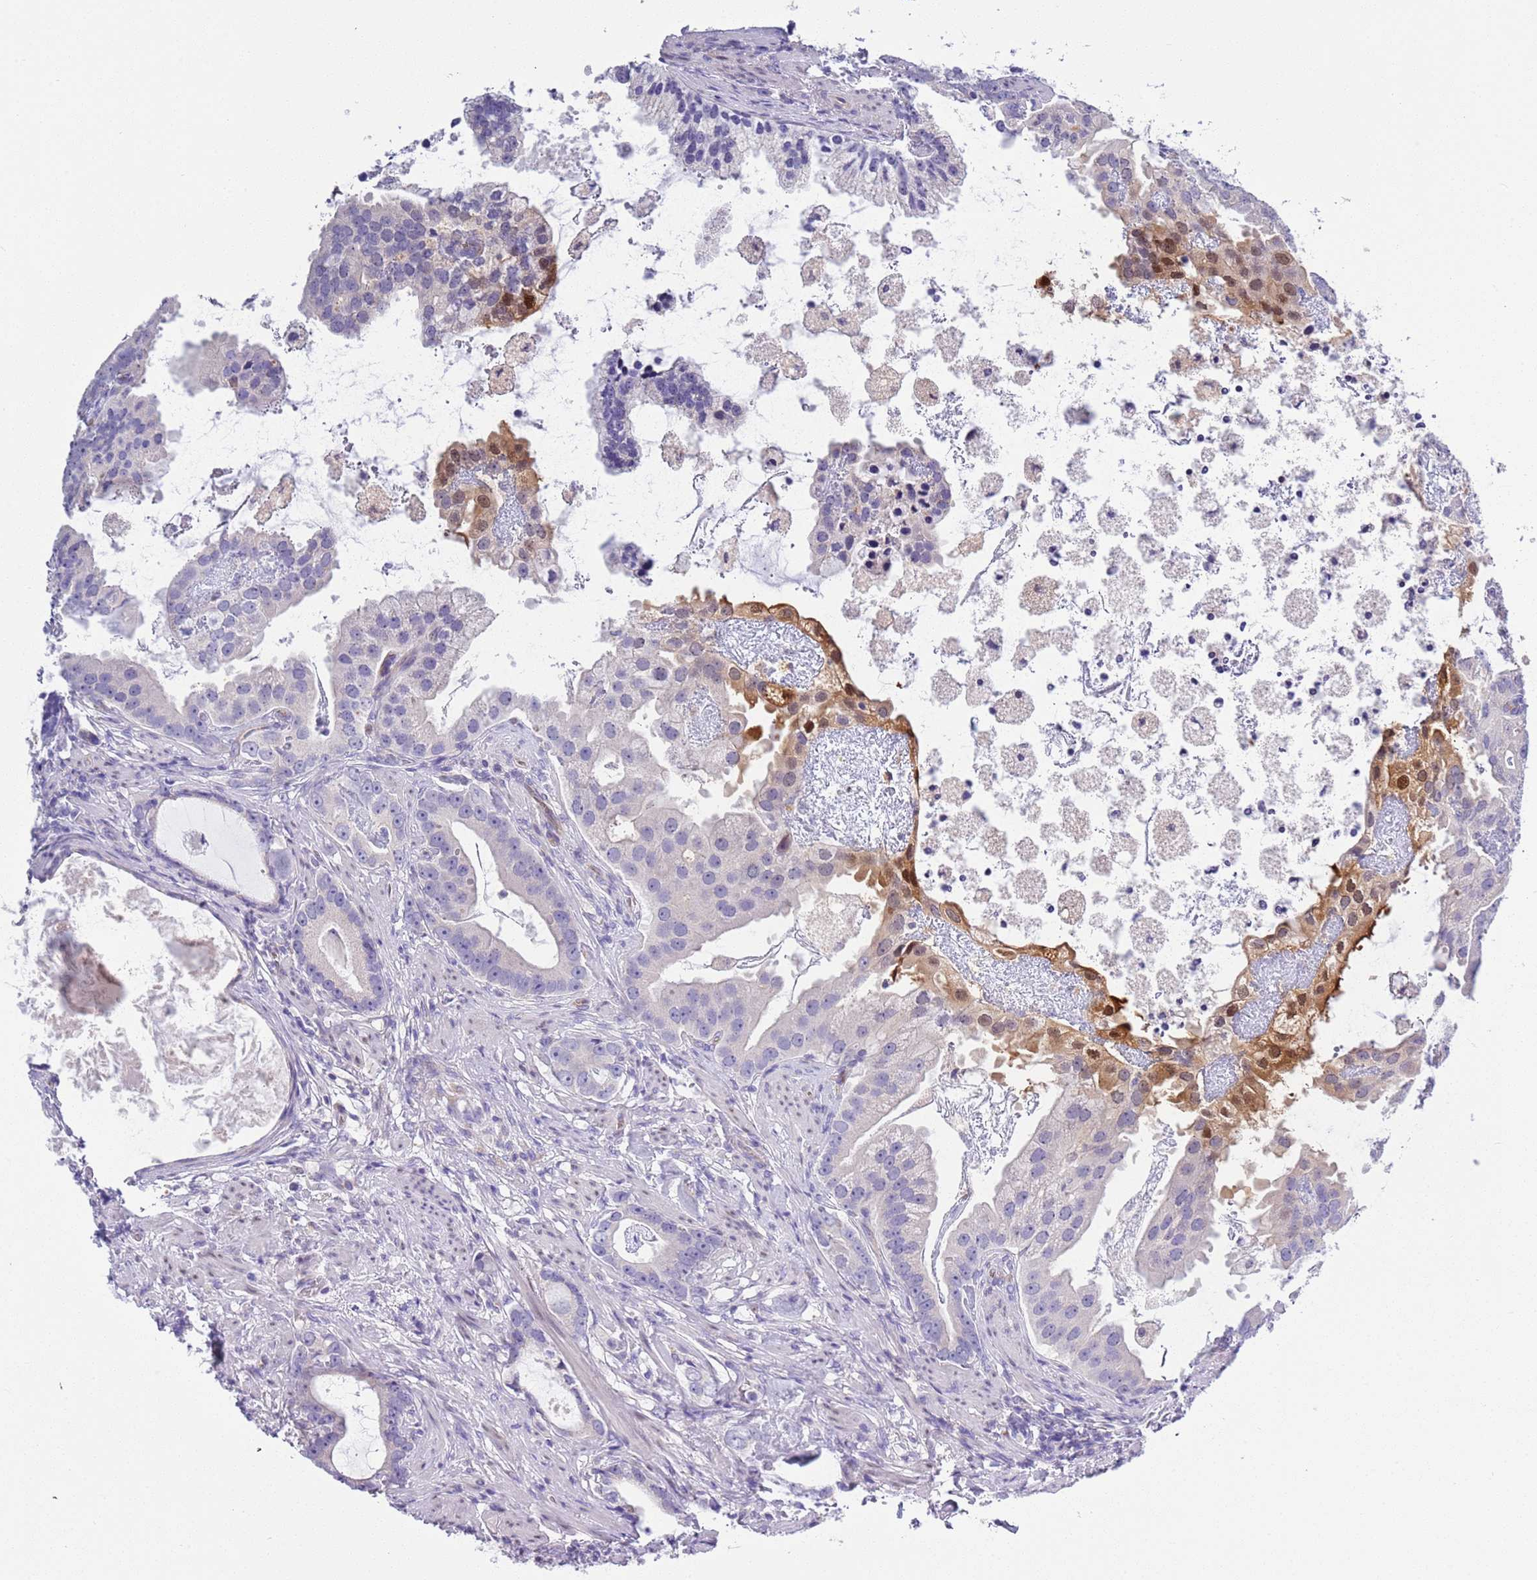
{"staining": {"intensity": "moderate", "quantity": "<25%", "location": "cytoplasmic/membranous,nuclear"}, "tissue": "prostate cancer", "cell_type": "Tumor cells", "image_type": "cancer", "snomed": [{"axis": "morphology", "description": "Adenocarcinoma, Low grade"}, {"axis": "topography", "description": "Prostate"}], "caption": "Immunohistochemistry of prostate cancer exhibits low levels of moderate cytoplasmic/membranous and nuclear expression in about <25% of tumor cells.", "gene": "BRMS1L", "patient": {"sex": "male", "age": 71}}